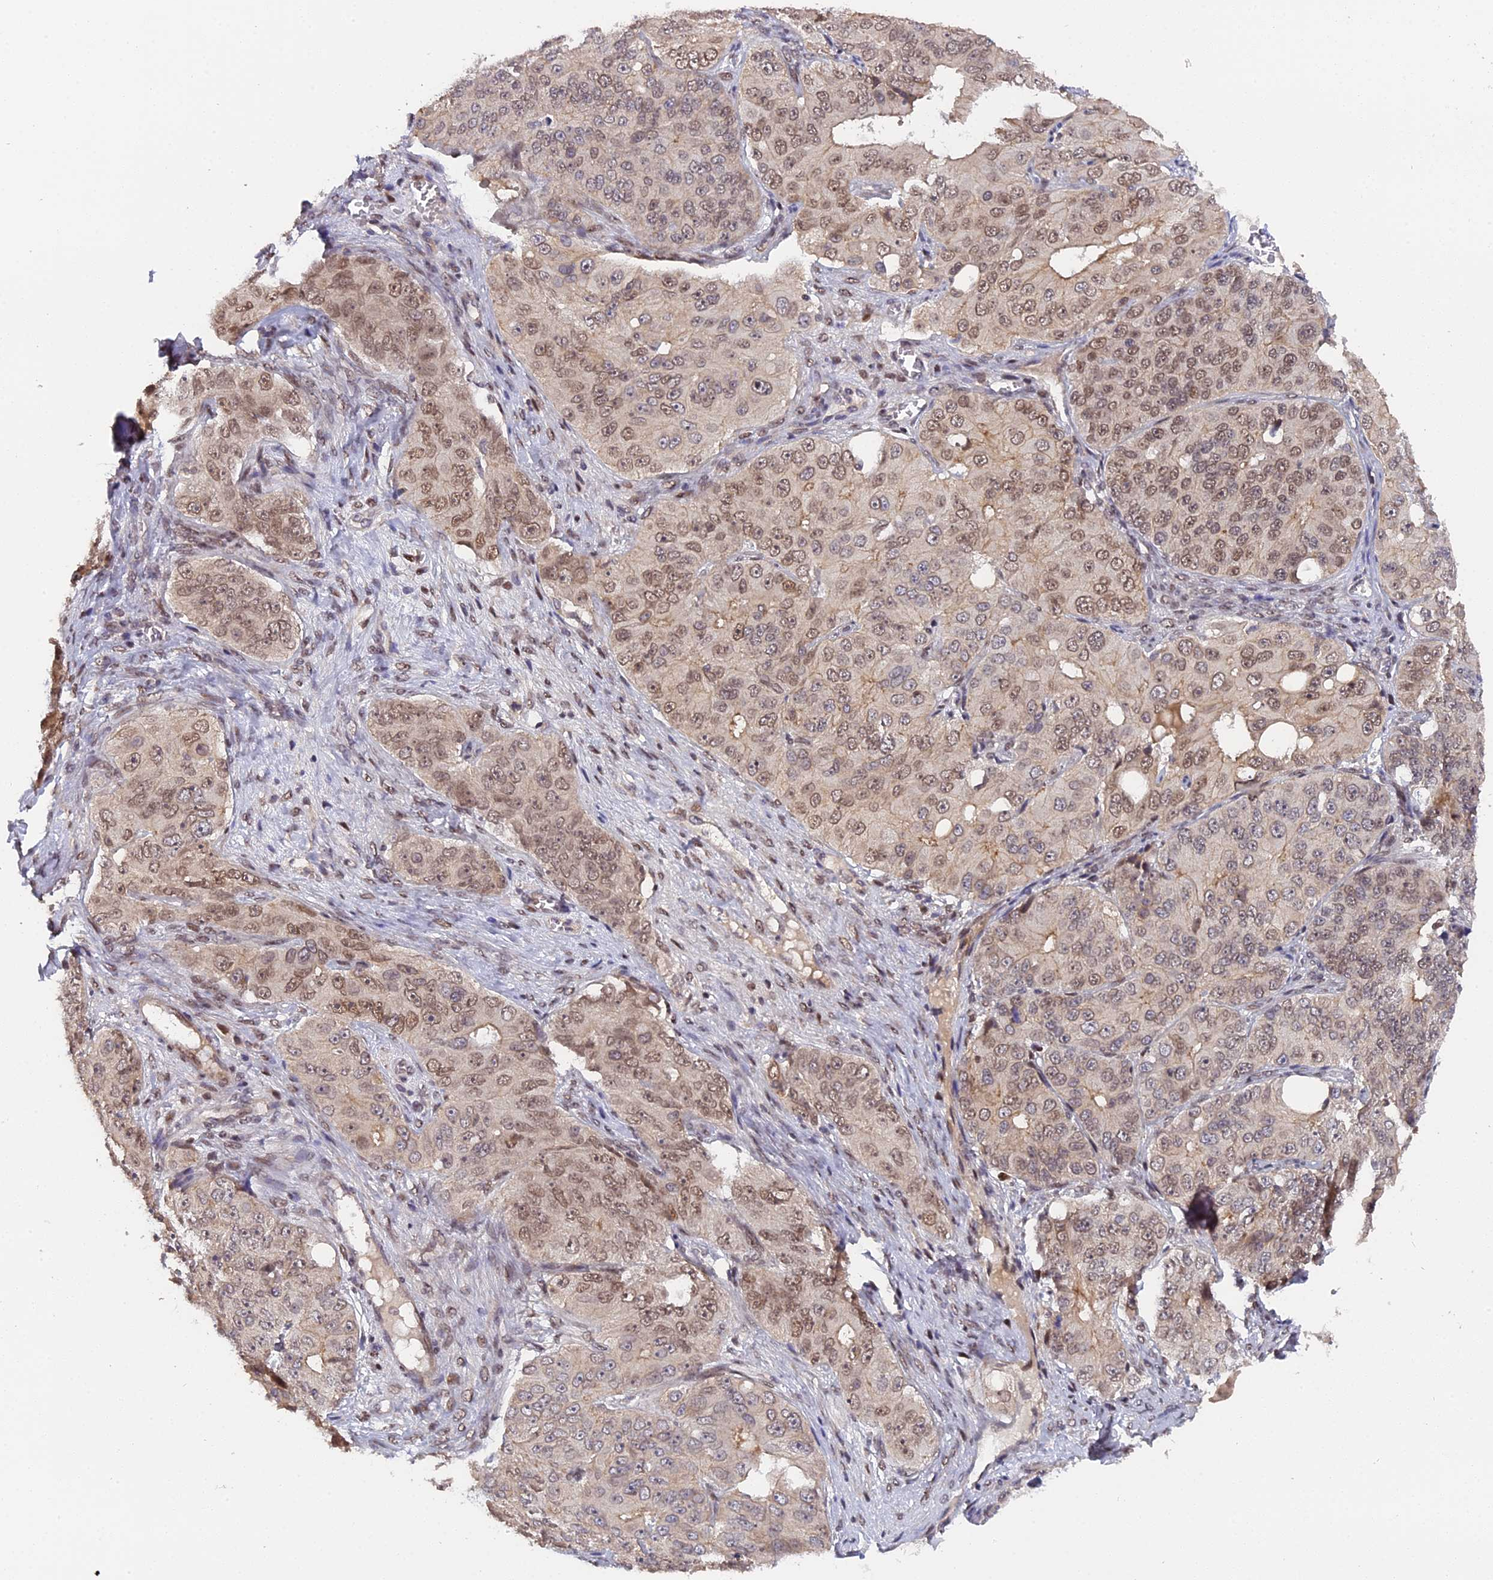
{"staining": {"intensity": "moderate", "quantity": "25%-75%", "location": "nuclear"}, "tissue": "ovarian cancer", "cell_type": "Tumor cells", "image_type": "cancer", "snomed": [{"axis": "morphology", "description": "Carcinoma, endometroid"}, {"axis": "topography", "description": "Ovary"}], "caption": "Immunohistochemistry of ovarian endometroid carcinoma reveals medium levels of moderate nuclear expression in approximately 25%-75% of tumor cells. (DAB IHC with brightfield microscopy, high magnification).", "gene": "PYGO1", "patient": {"sex": "female", "age": 51}}